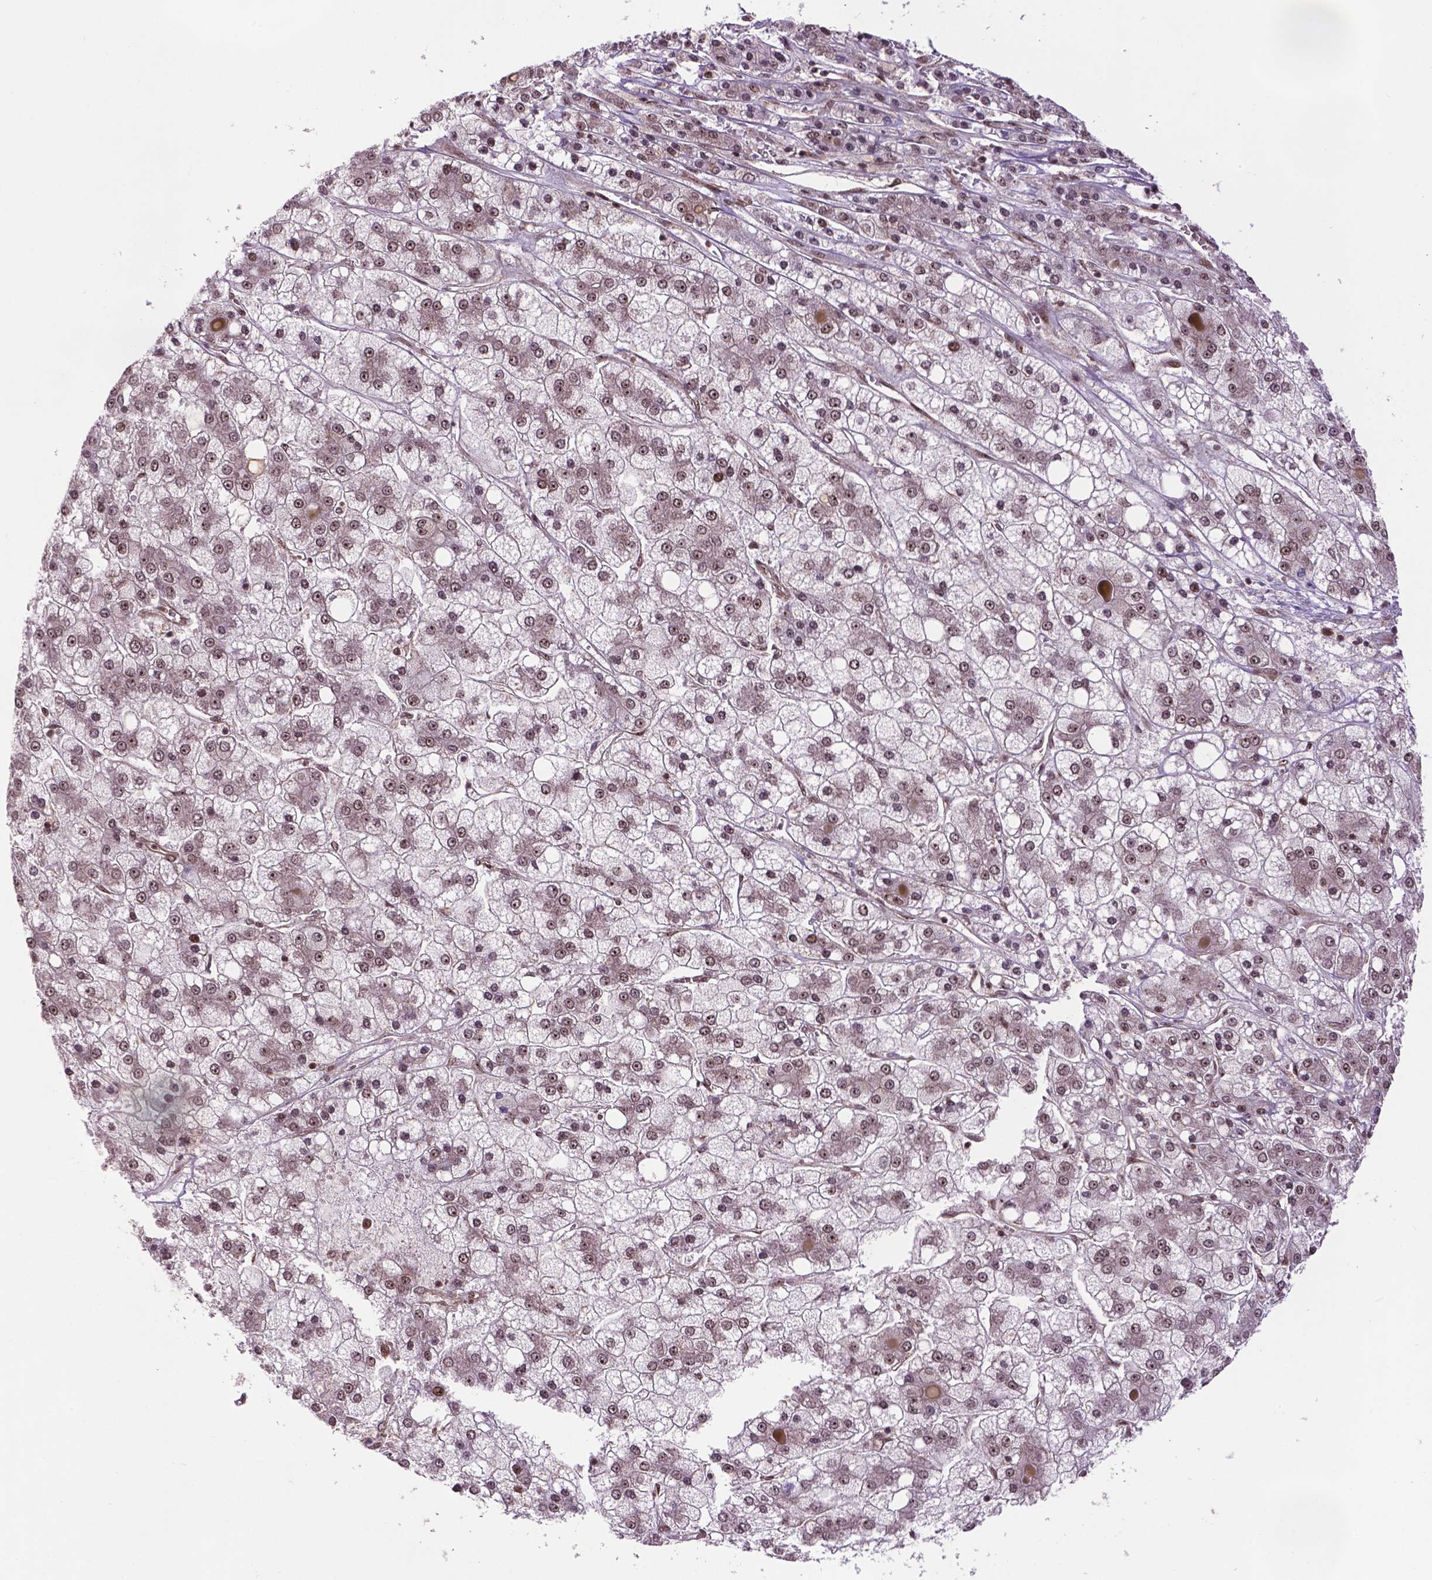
{"staining": {"intensity": "moderate", "quantity": ">75%", "location": "nuclear"}, "tissue": "liver cancer", "cell_type": "Tumor cells", "image_type": "cancer", "snomed": [{"axis": "morphology", "description": "Carcinoma, Hepatocellular, NOS"}, {"axis": "topography", "description": "Liver"}], "caption": "Moderate nuclear positivity is identified in approximately >75% of tumor cells in liver cancer (hepatocellular carcinoma).", "gene": "CSNK2A1", "patient": {"sex": "male", "age": 73}}